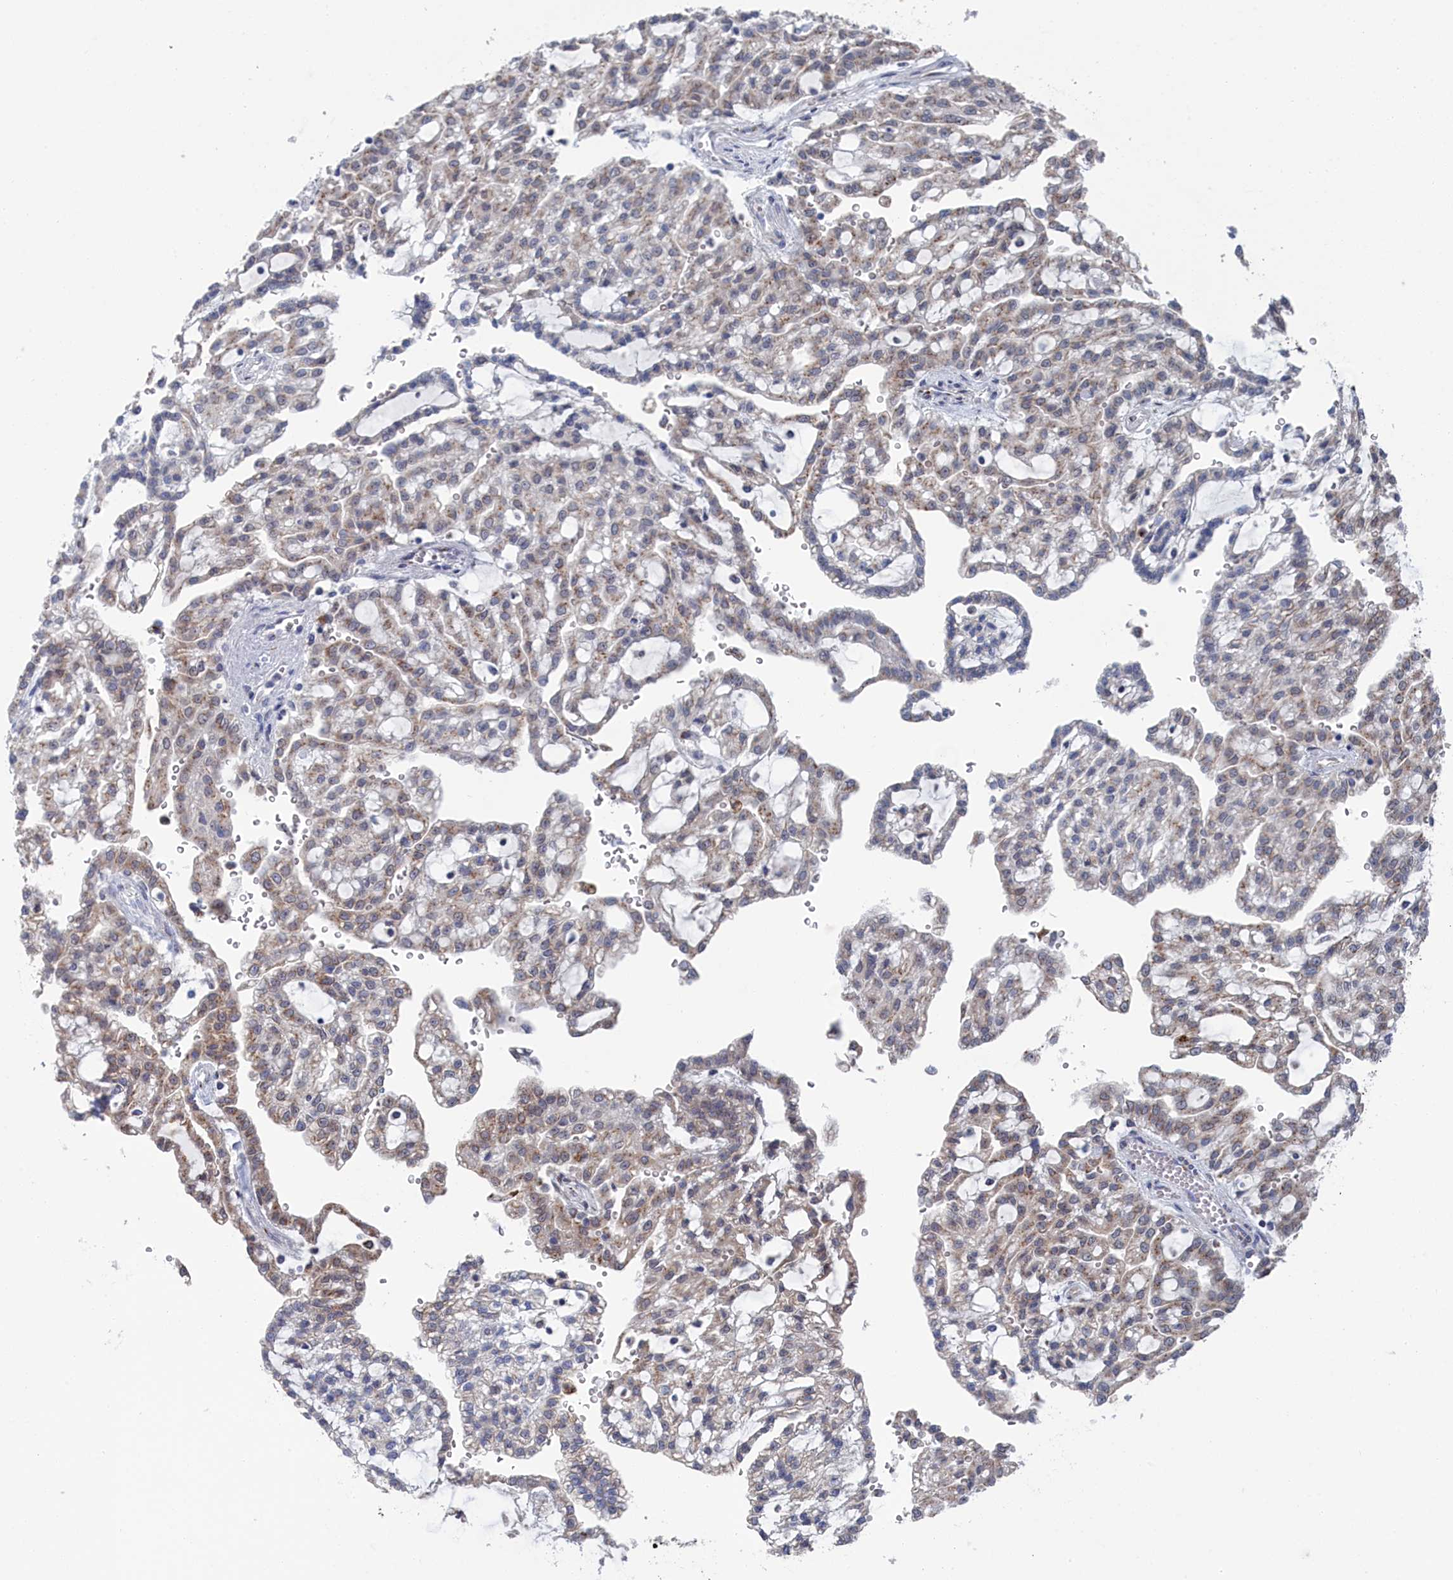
{"staining": {"intensity": "moderate", "quantity": "<25%", "location": "cytoplasmic/membranous"}, "tissue": "renal cancer", "cell_type": "Tumor cells", "image_type": "cancer", "snomed": [{"axis": "morphology", "description": "Adenocarcinoma, NOS"}, {"axis": "topography", "description": "Kidney"}], "caption": "Renal adenocarcinoma stained with a protein marker reveals moderate staining in tumor cells.", "gene": "IRX1", "patient": {"sex": "male", "age": 63}}